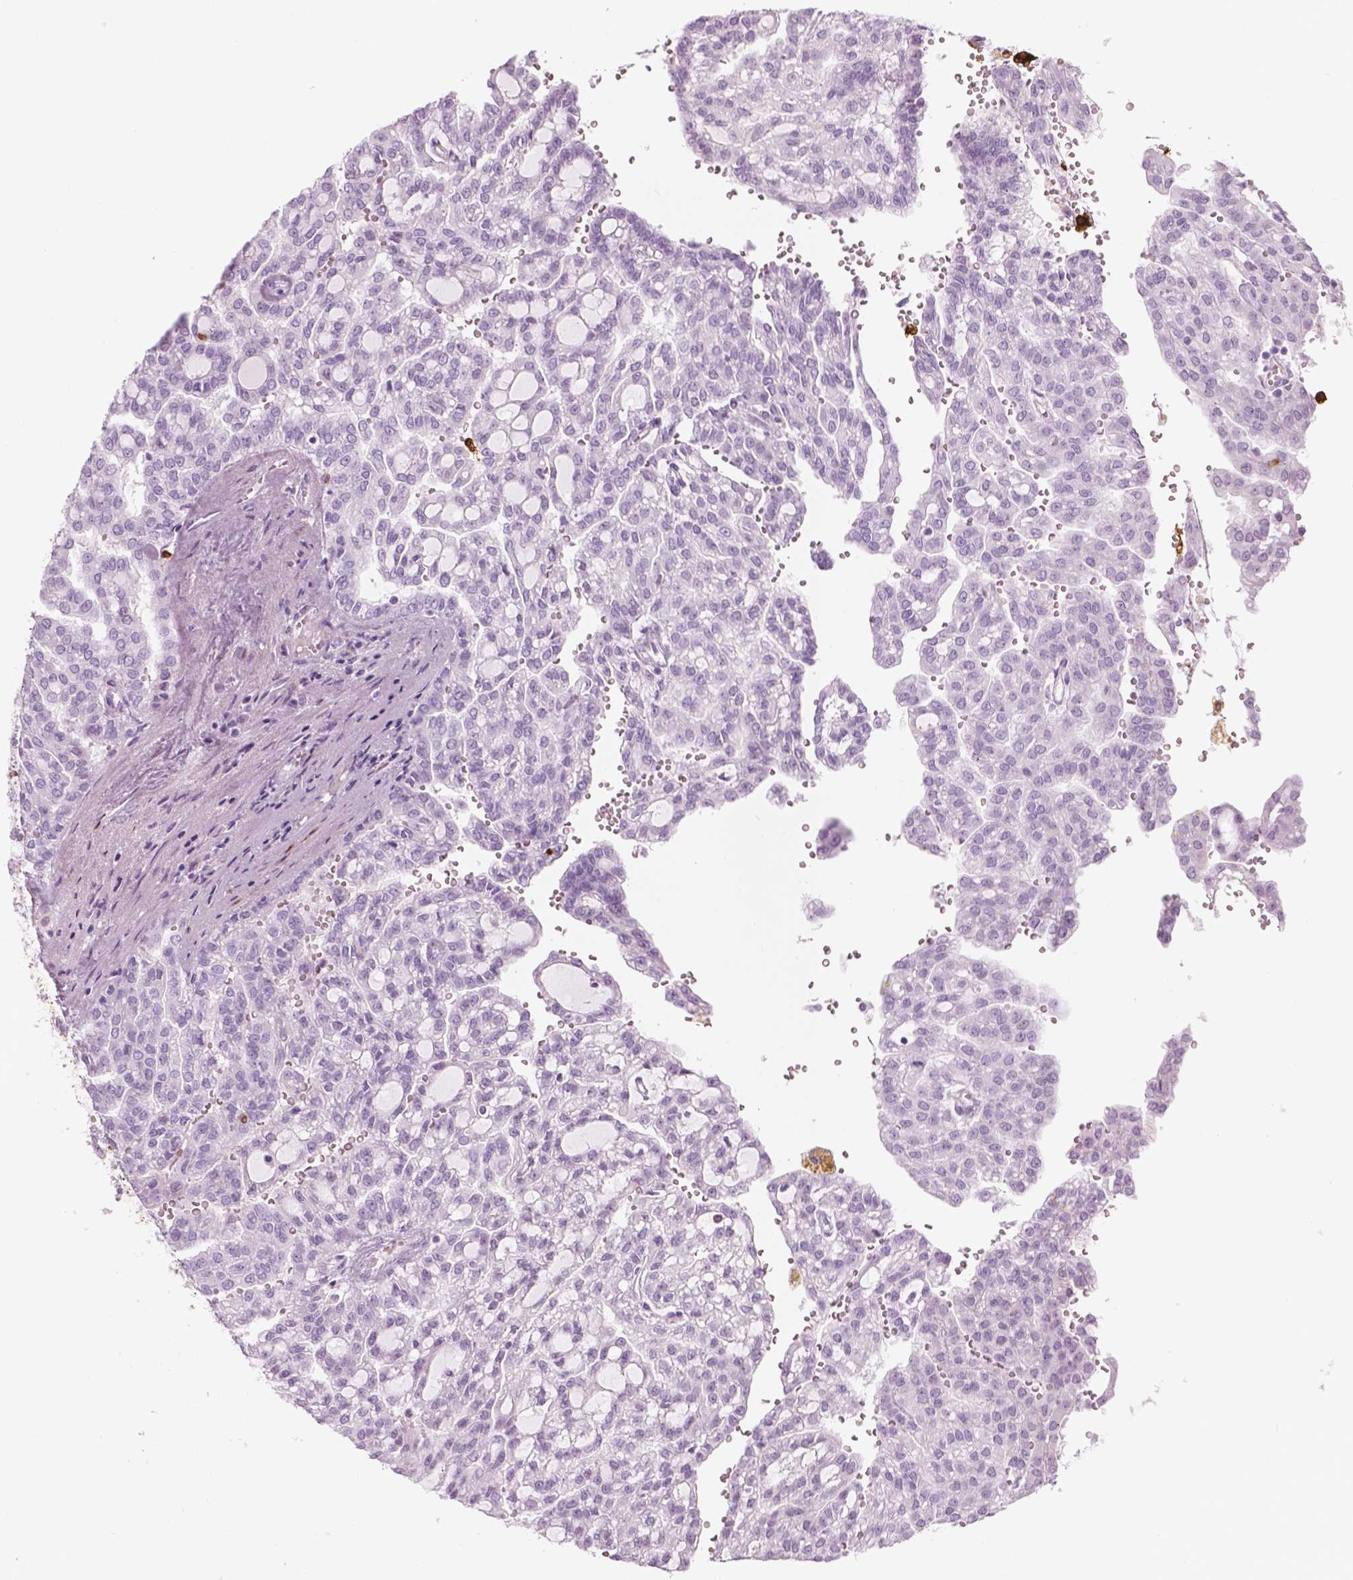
{"staining": {"intensity": "negative", "quantity": "none", "location": "none"}, "tissue": "renal cancer", "cell_type": "Tumor cells", "image_type": "cancer", "snomed": [{"axis": "morphology", "description": "Adenocarcinoma, NOS"}, {"axis": "topography", "description": "Kidney"}], "caption": "Histopathology image shows no protein expression in tumor cells of adenocarcinoma (renal) tissue.", "gene": "CES1", "patient": {"sex": "male", "age": 63}}